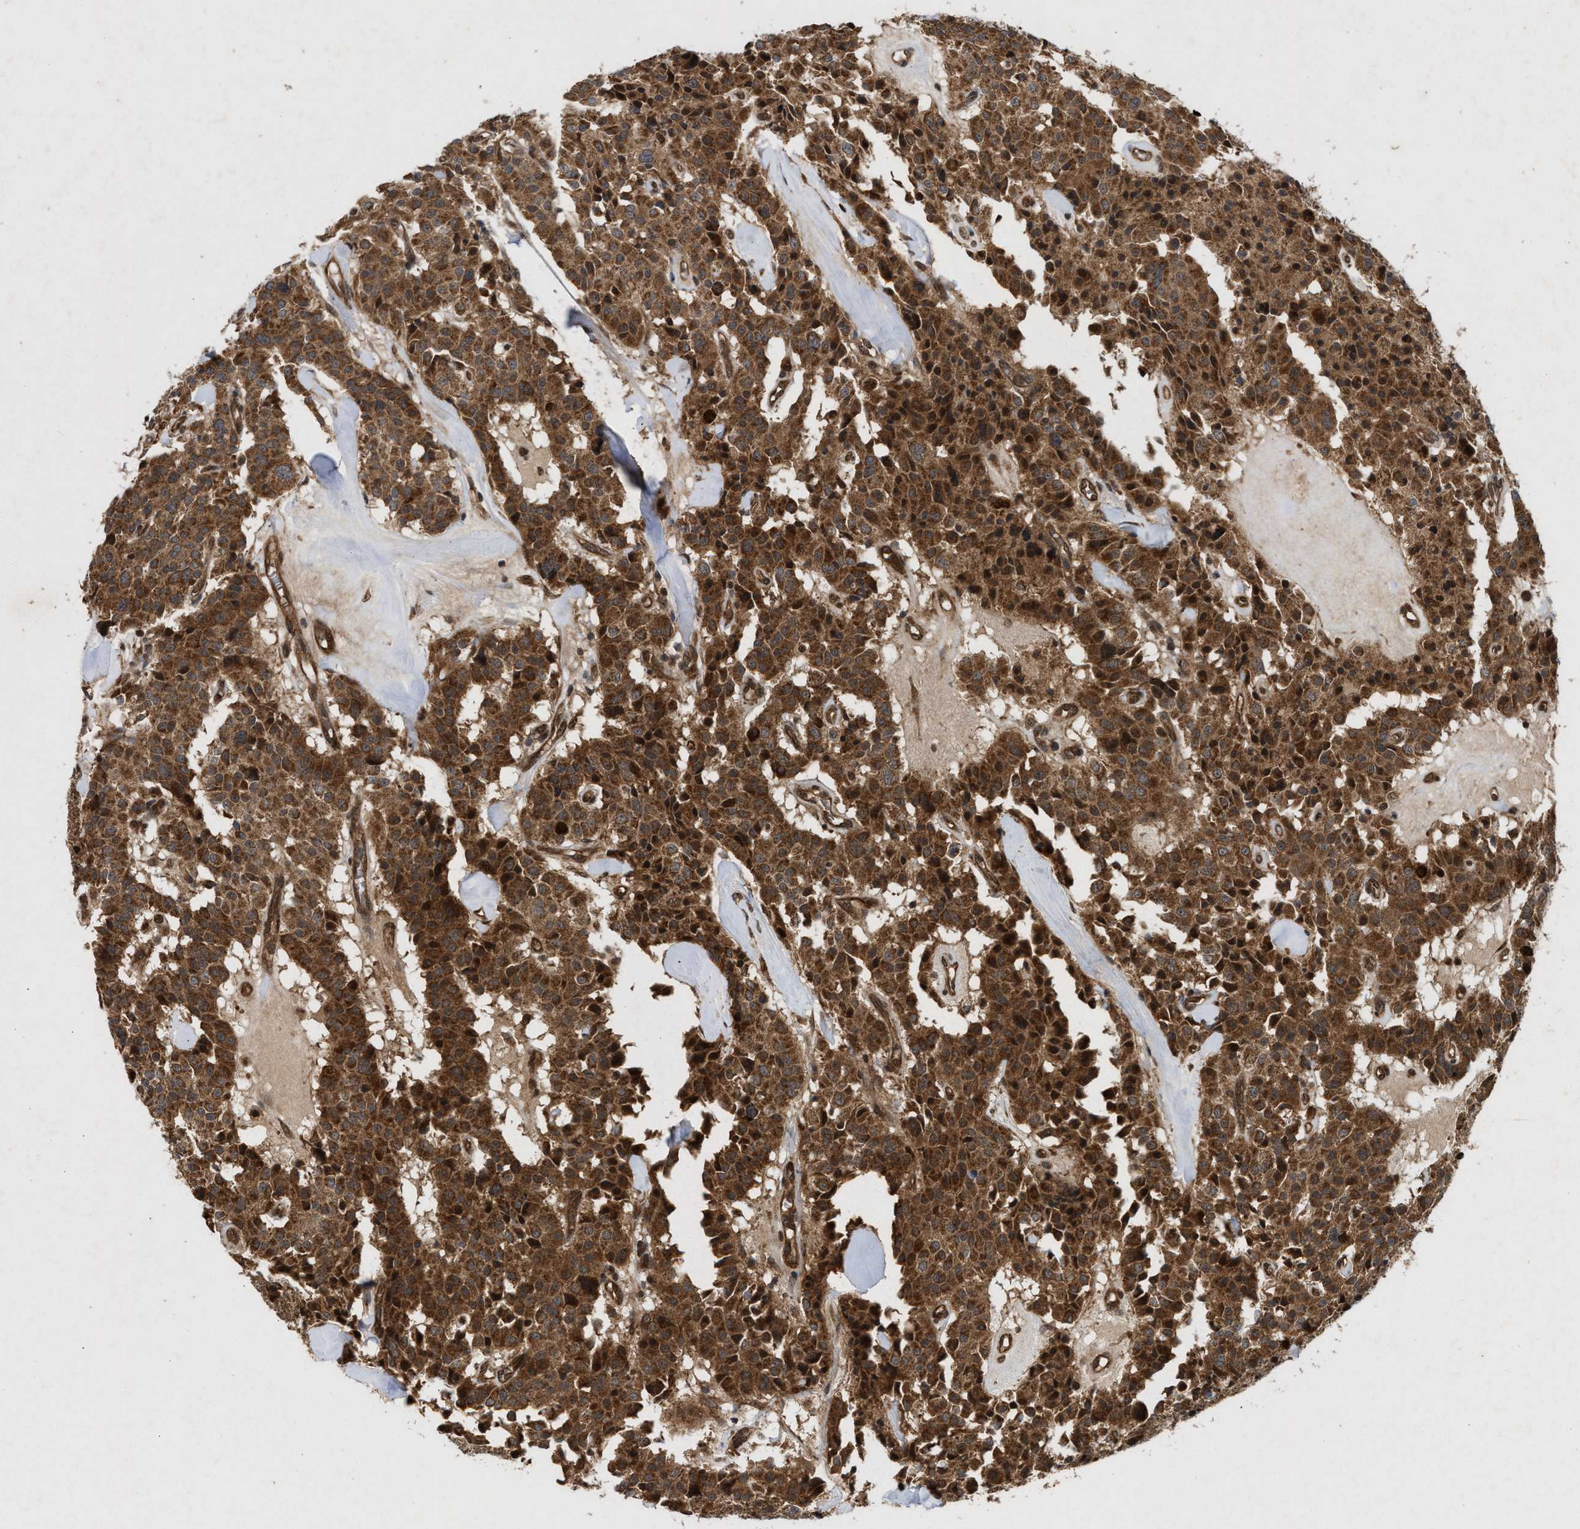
{"staining": {"intensity": "moderate", "quantity": ">75%", "location": "cytoplasmic/membranous"}, "tissue": "carcinoid", "cell_type": "Tumor cells", "image_type": "cancer", "snomed": [{"axis": "morphology", "description": "Carcinoid, malignant, NOS"}, {"axis": "topography", "description": "Lung"}], "caption": "Moderate cytoplasmic/membranous protein staining is appreciated in approximately >75% of tumor cells in carcinoid (malignant).", "gene": "CFLAR", "patient": {"sex": "male", "age": 30}}